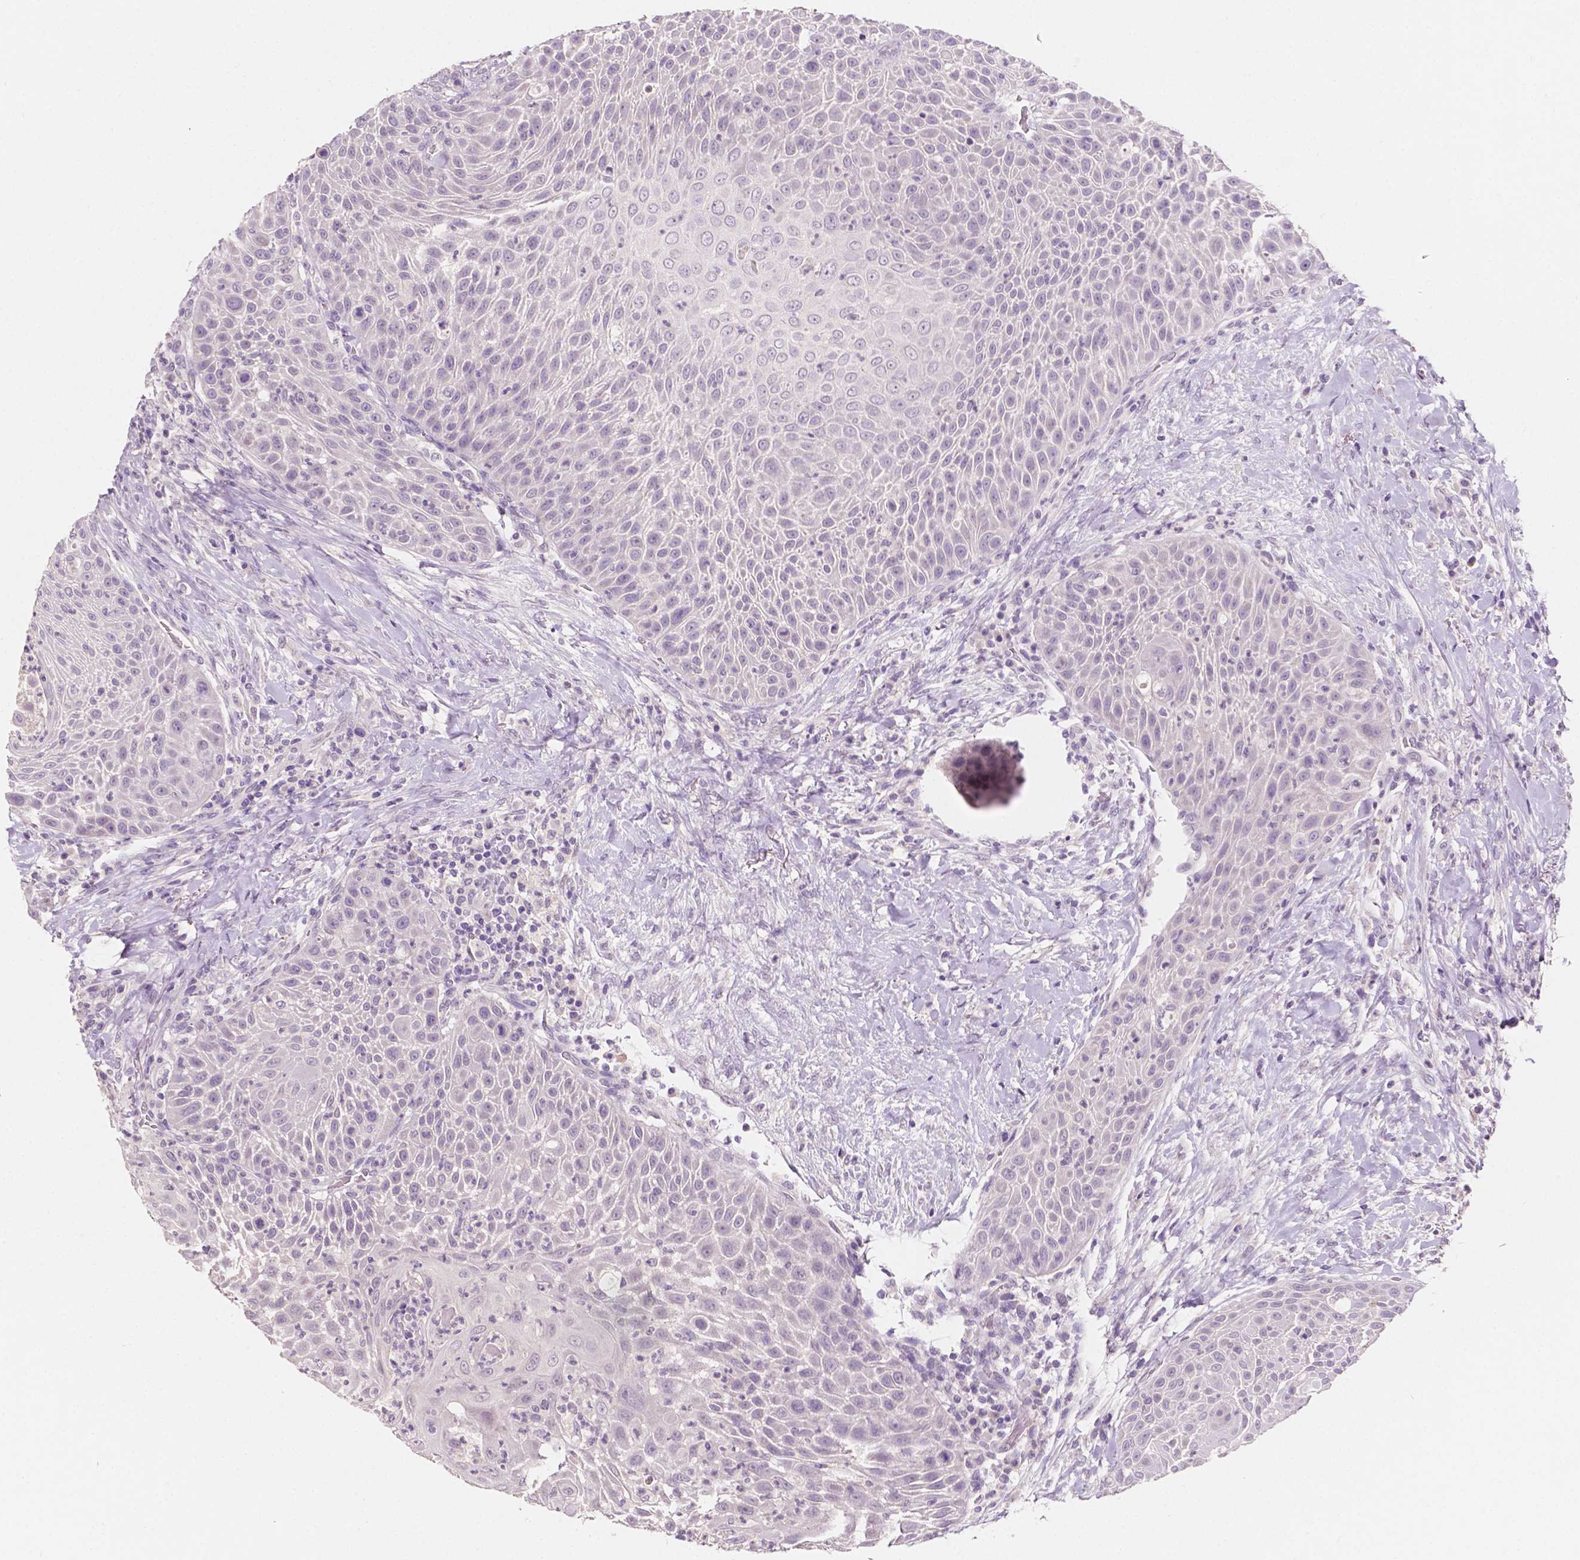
{"staining": {"intensity": "negative", "quantity": "none", "location": "none"}, "tissue": "head and neck cancer", "cell_type": "Tumor cells", "image_type": "cancer", "snomed": [{"axis": "morphology", "description": "Squamous cell carcinoma, NOS"}, {"axis": "topography", "description": "Head-Neck"}], "caption": "Tumor cells show no significant protein positivity in head and neck squamous cell carcinoma.", "gene": "TAL1", "patient": {"sex": "male", "age": 69}}